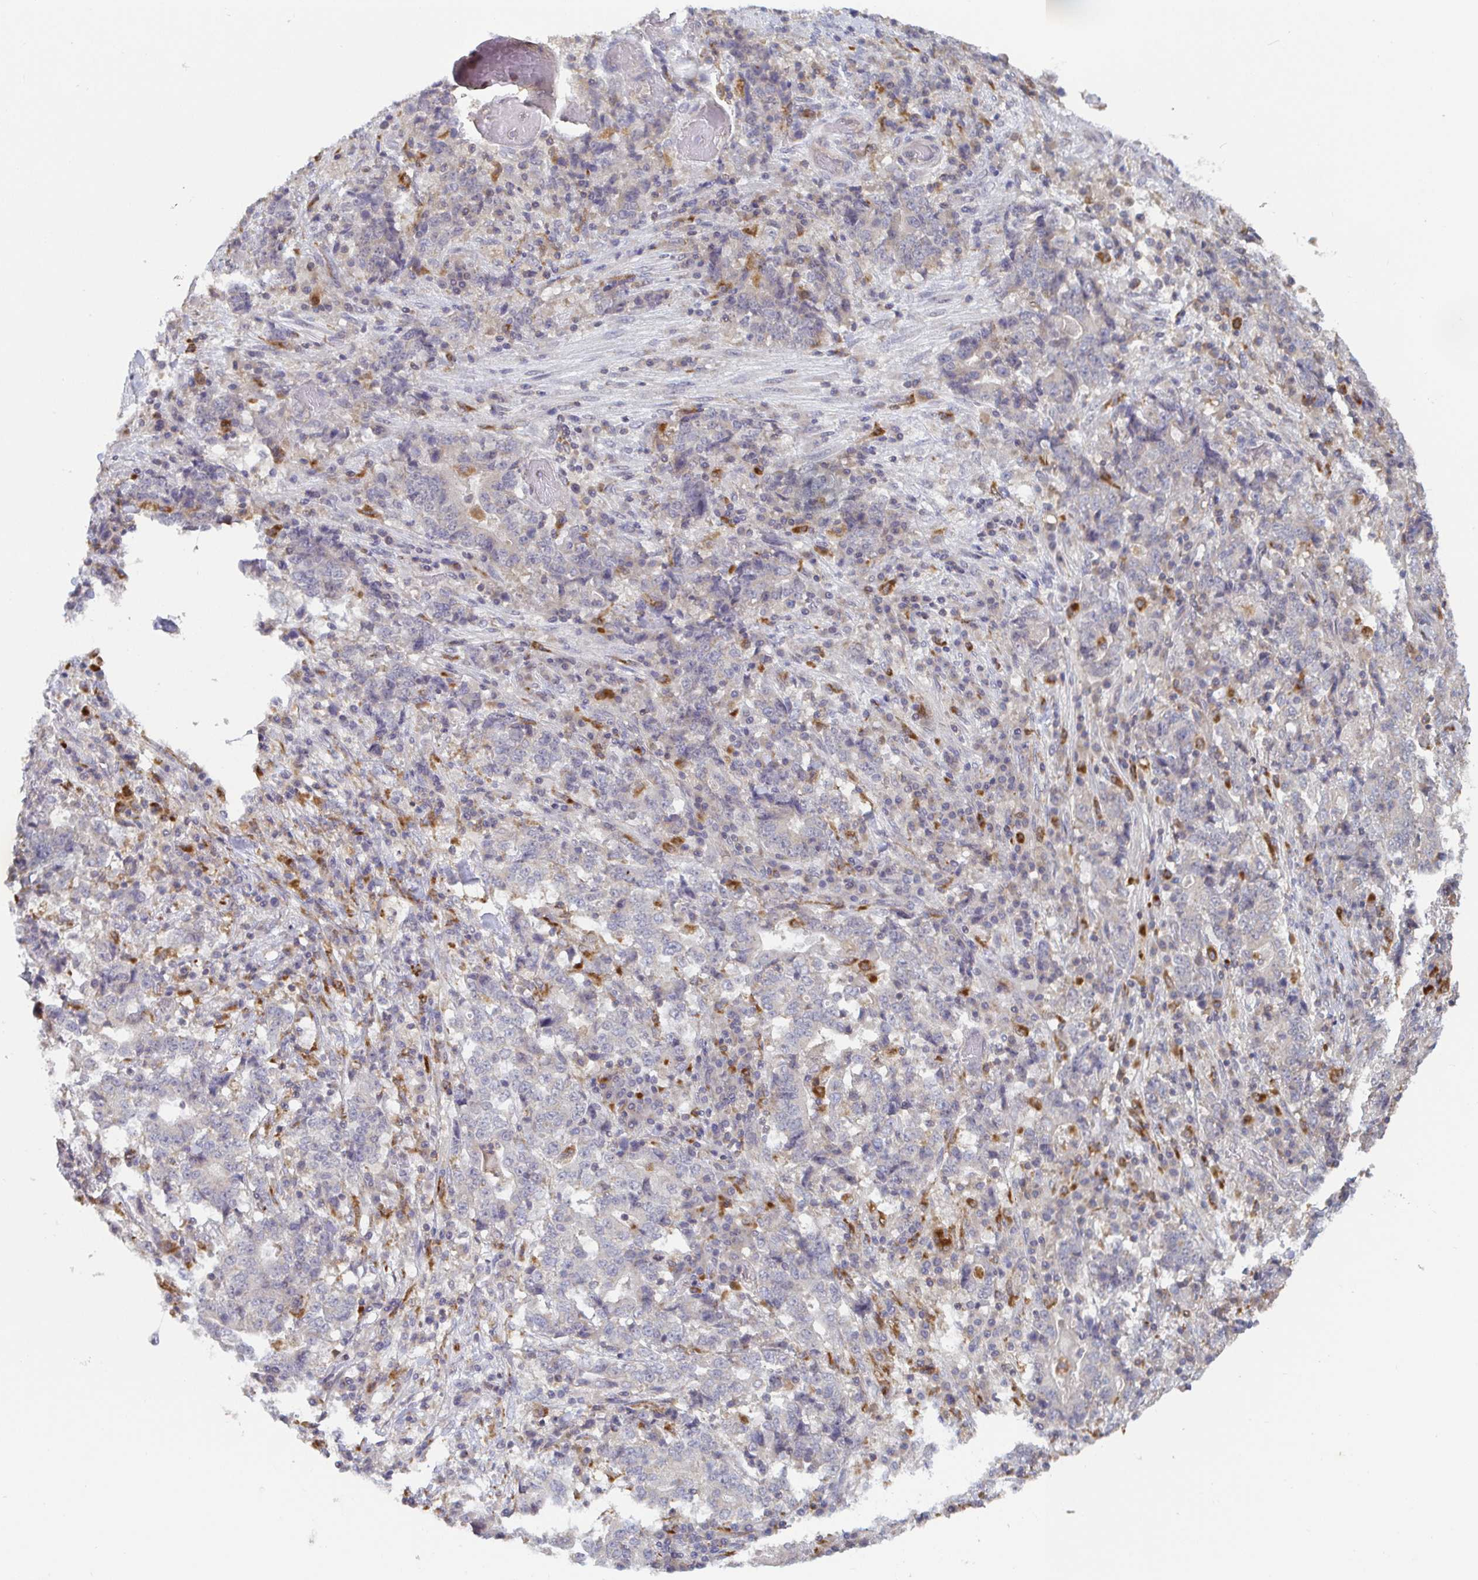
{"staining": {"intensity": "negative", "quantity": "none", "location": "none"}, "tissue": "stomach cancer", "cell_type": "Tumor cells", "image_type": "cancer", "snomed": [{"axis": "morphology", "description": "Normal tissue, NOS"}, {"axis": "morphology", "description": "Adenocarcinoma, NOS"}, {"axis": "topography", "description": "Stomach, upper"}, {"axis": "topography", "description": "Stomach"}], "caption": "IHC histopathology image of human stomach adenocarcinoma stained for a protein (brown), which exhibits no positivity in tumor cells.", "gene": "CDH18", "patient": {"sex": "male", "age": 59}}